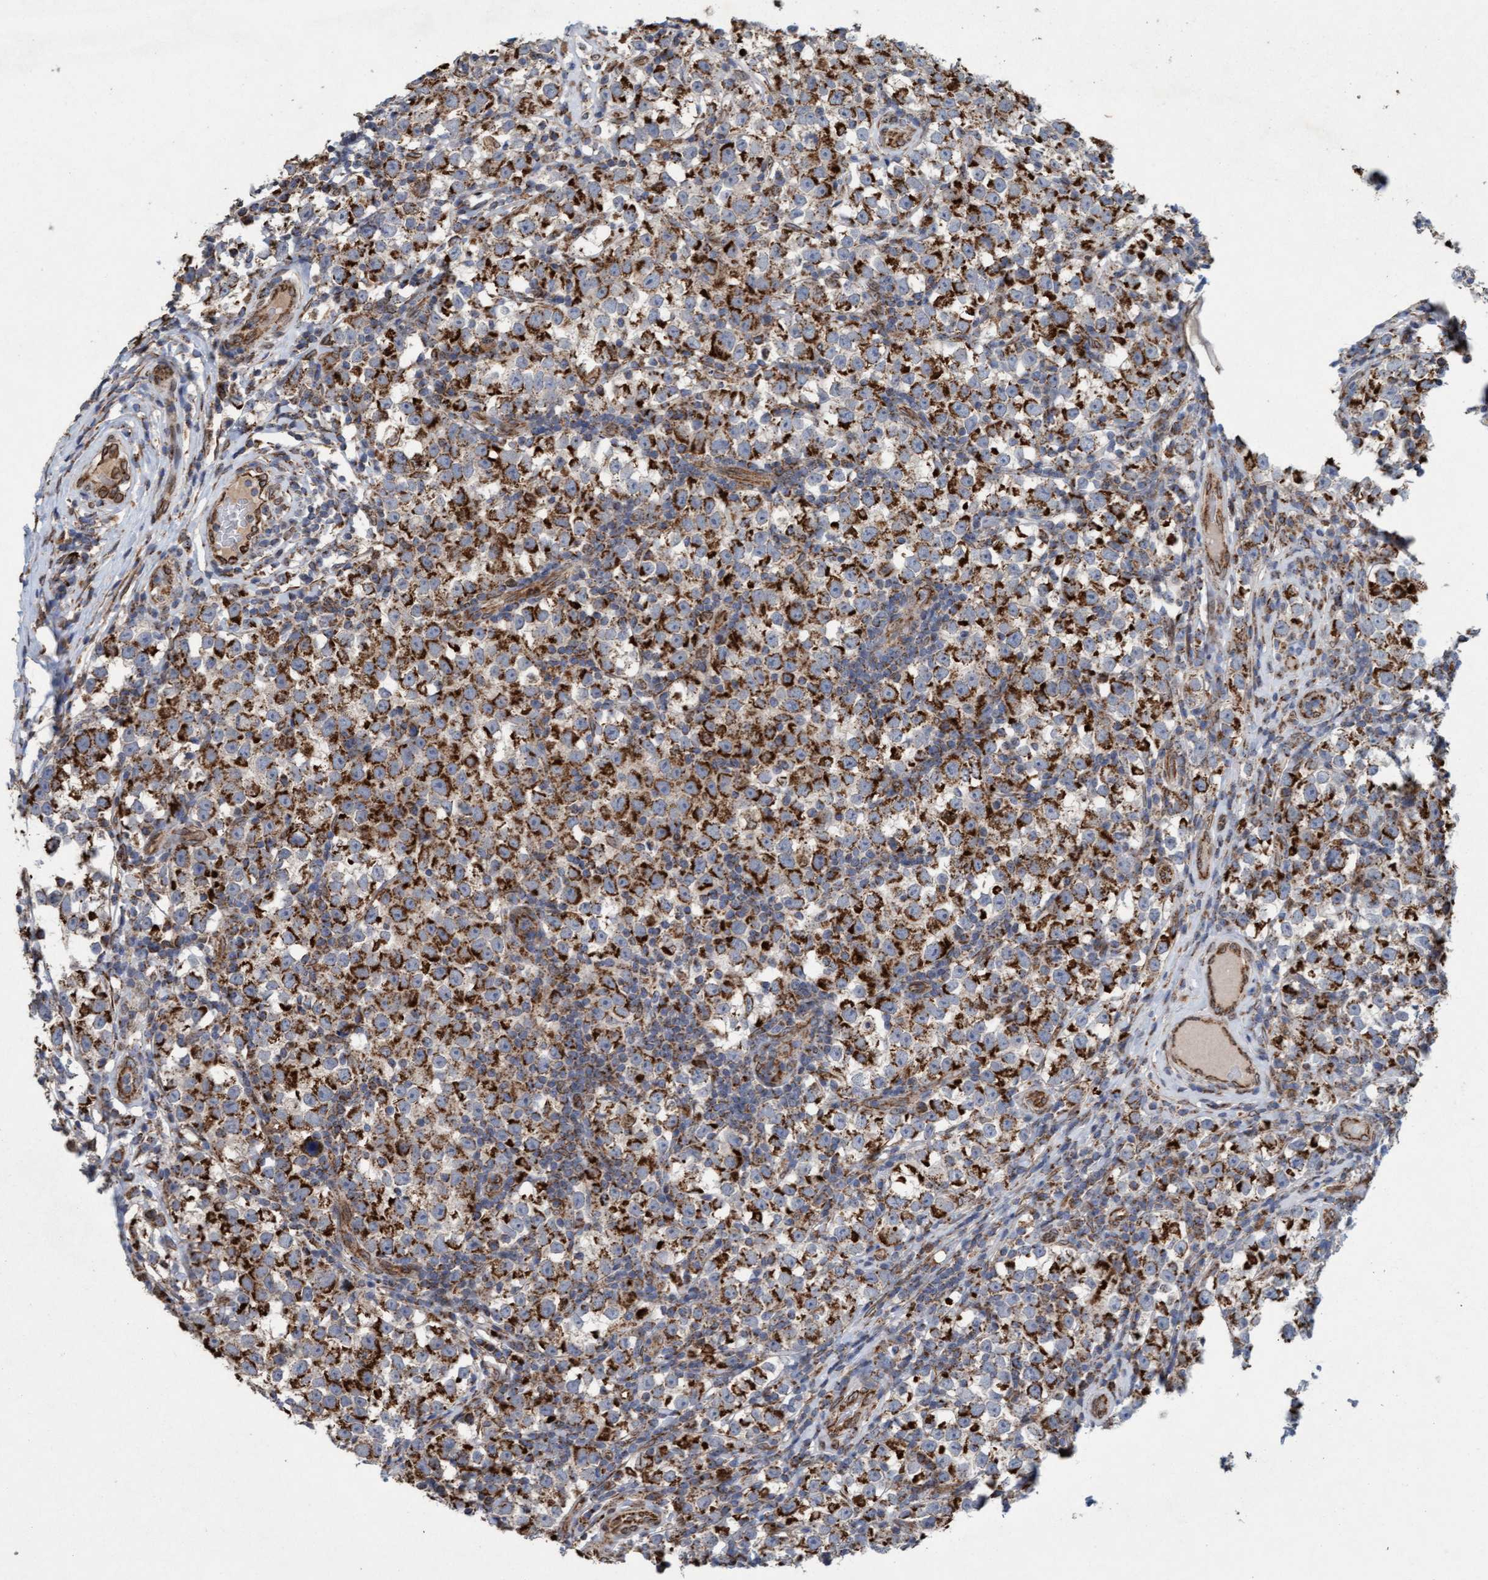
{"staining": {"intensity": "strong", "quantity": "25%-75%", "location": "cytoplasmic/membranous"}, "tissue": "testis cancer", "cell_type": "Tumor cells", "image_type": "cancer", "snomed": [{"axis": "morphology", "description": "Normal tissue, NOS"}, {"axis": "morphology", "description": "Seminoma, NOS"}, {"axis": "topography", "description": "Testis"}], "caption": "Tumor cells reveal strong cytoplasmic/membranous positivity in approximately 25%-75% of cells in testis cancer.", "gene": "MRPS23", "patient": {"sex": "male", "age": 43}}